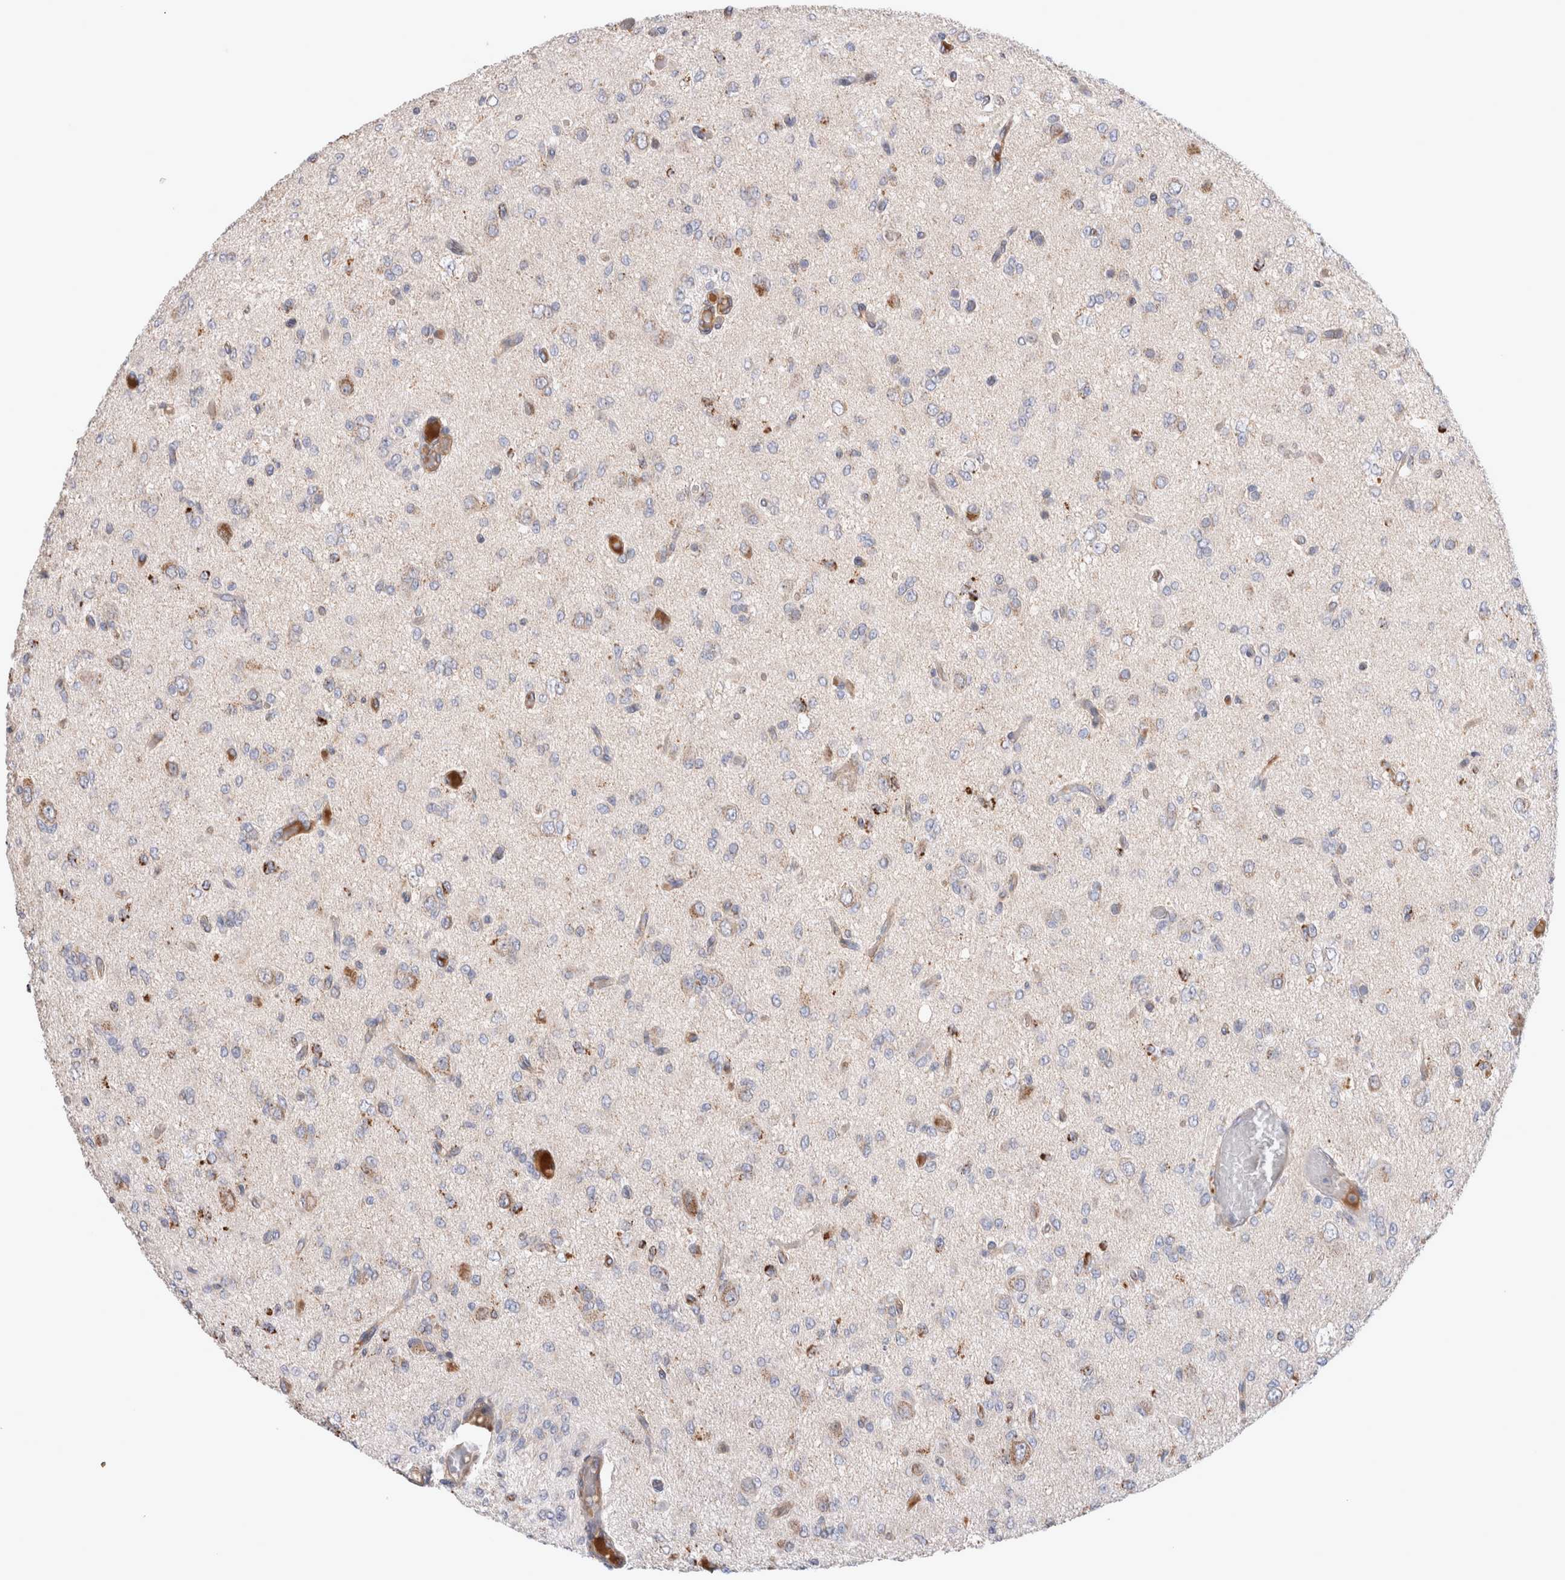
{"staining": {"intensity": "negative", "quantity": "none", "location": "none"}, "tissue": "glioma", "cell_type": "Tumor cells", "image_type": "cancer", "snomed": [{"axis": "morphology", "description": "Glioma, malignant, High grade"}, {"axis": "topography", "description": "Brain"}], "caption": "This is an IHC micrograph of human malignant high-grade glioma. There is no staining in tumor cells.", "gene": "MRPS28", "patient": {"sex": "female", "age": 59}}